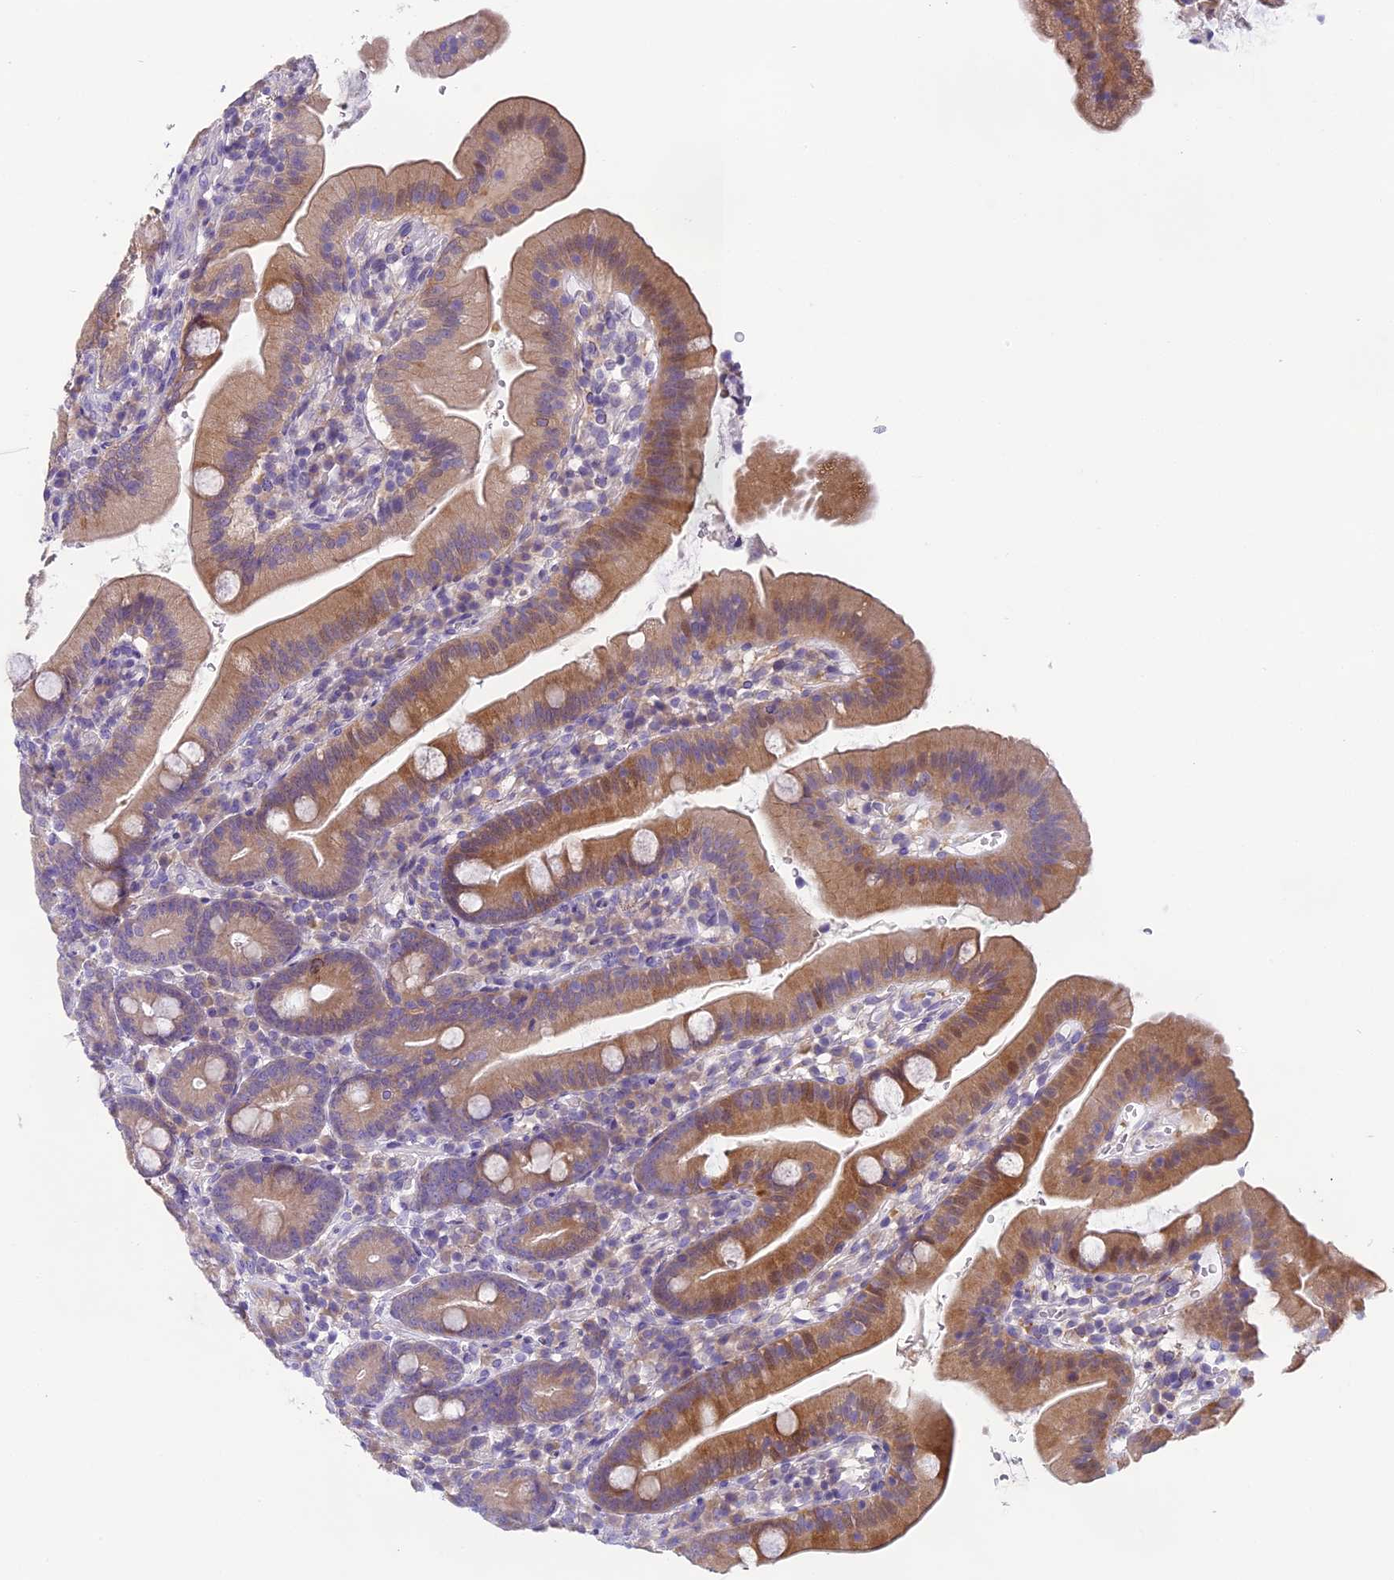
{"staining": {"intensity": "moderate", "quantity": ">75%", "location": "cytoplasmic/membranous"}, "tissue": "duodenum", "cell_type": "Glandular cells", "image_type": "normal", "snomed": [{"axis": "morphology", "description": "Normal tissue, NOS"}, {"axis": "topography", "description": "Duodenum"}], "caption": "Approximately >75% of glandular cells in normal human duodenum show moderate cytoplasmic/membranous protein positivity as visualized by brown immunohistochemical staining.", "gene": "ARHGEF37", "patient": {"sex": "female", "age": 67}}